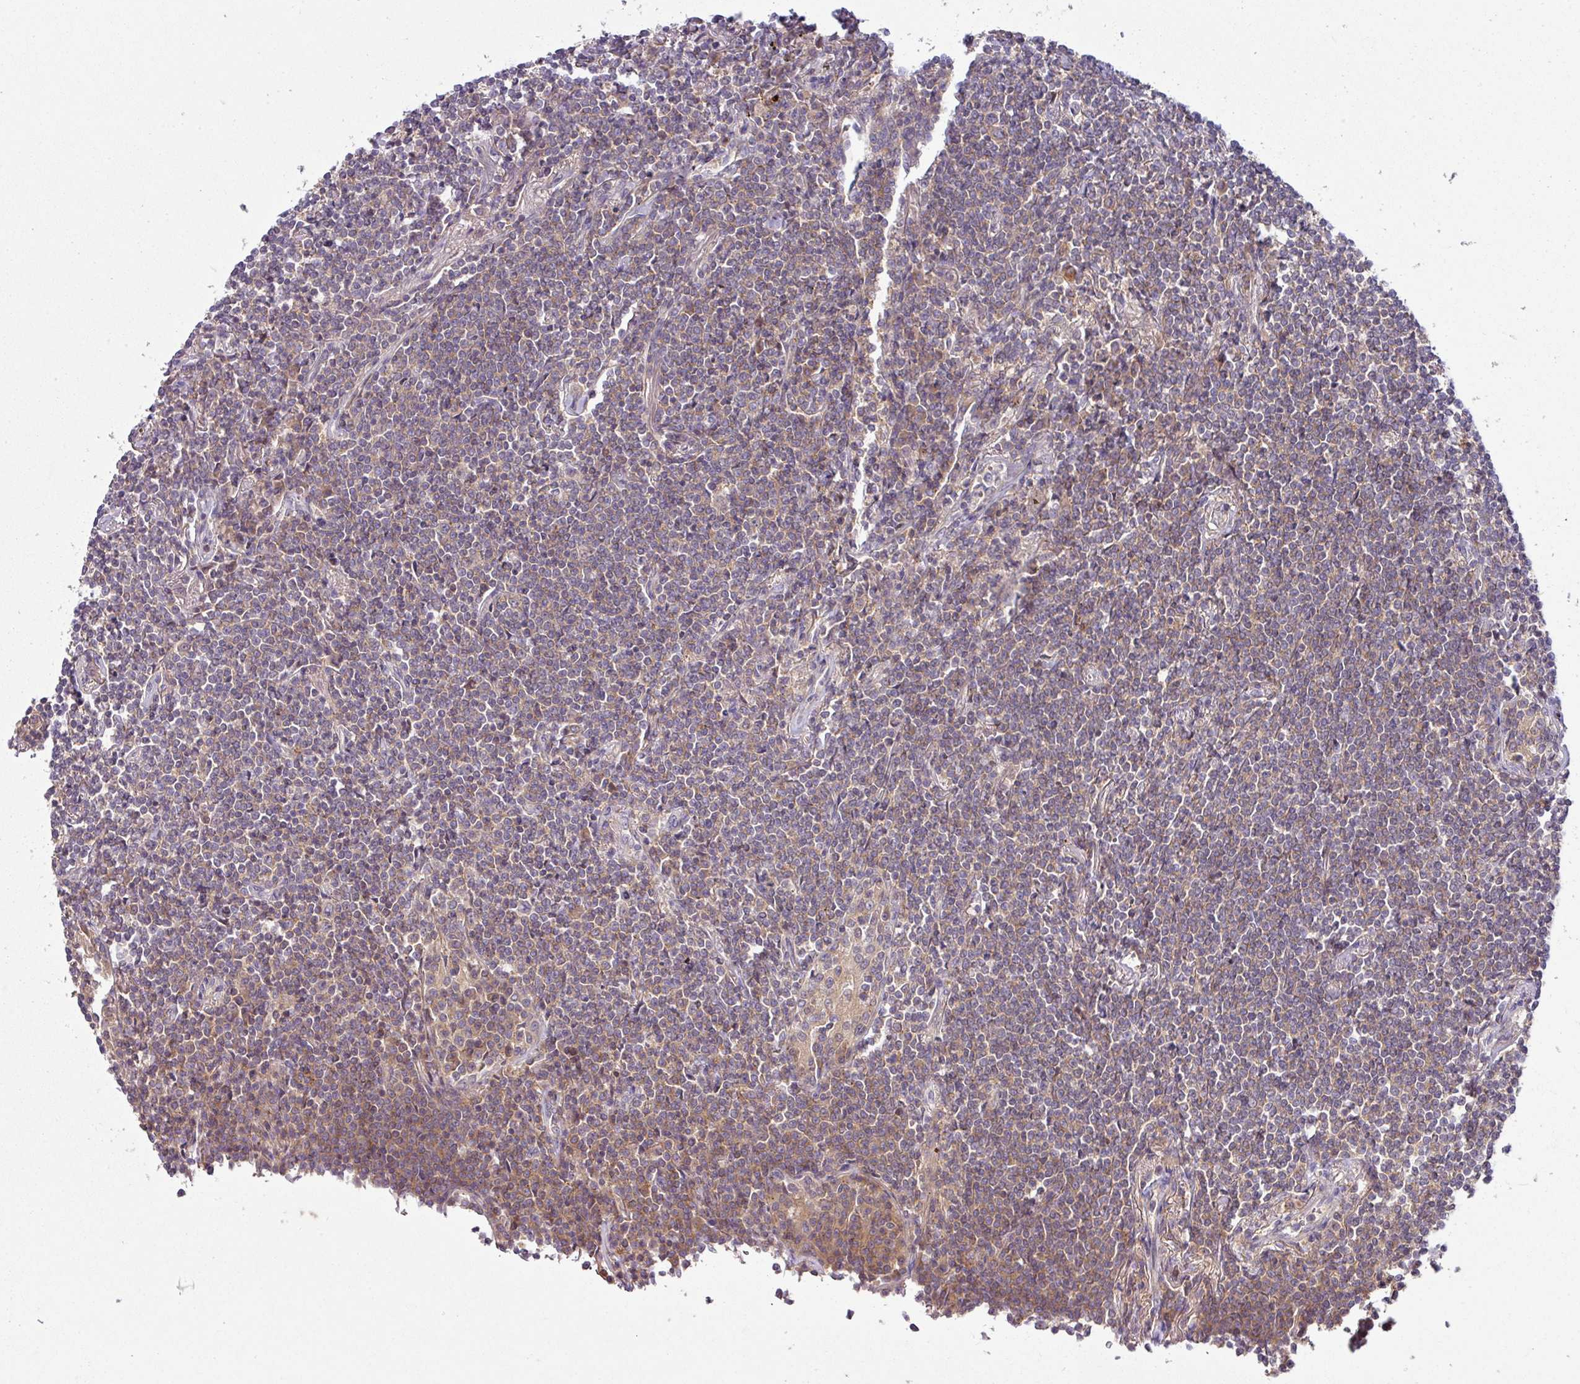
{"staining": {"intensity": "weak", "quantity": "25%-75%", "location": "cytoplasmic/membranous"}, "tissue": "lymphoma", "cell_type": "Tumor cells", "image_type": "cancer", "snomed": [{"axis": "morphology", "description": "Malignant lymphoma, non-Hodgkin's type, Low grade"}, {"axis": "topography", "description": "Lung"}], "caption": "DAB (3,3'-diaminobenzidine) immunohistochemical staining of human malignant lymphoma, non-Hodgkin's type (low-grade) reveals weak cytoplasmic/membranous protein staining in approximately 25%-75% of tumor cells.", "gene": "SLAMF6", "patient": {"sex": "female", "age": 71}}